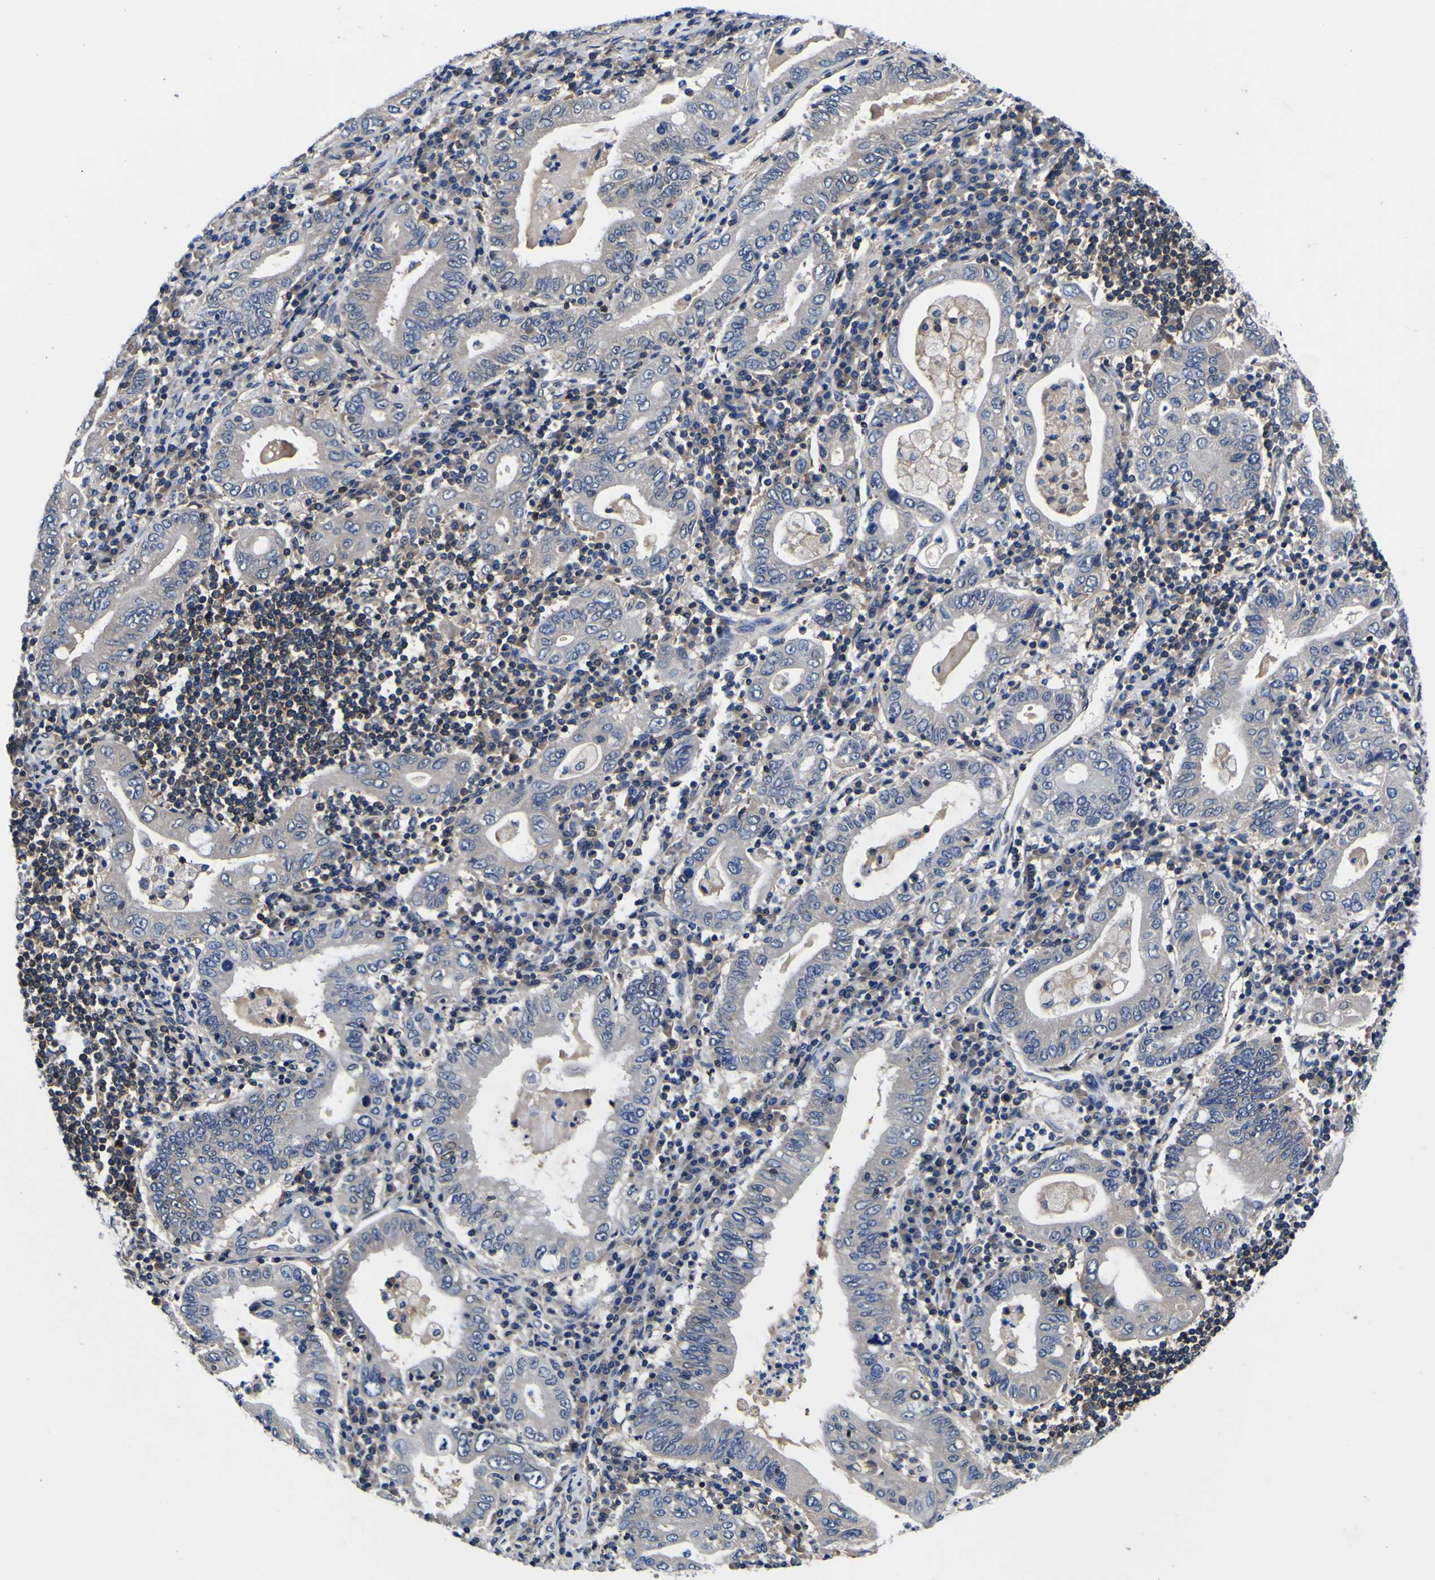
{"staining": {"intensity": "negative", "quantity": "none", "location": "none"}, "tissue": "stomach cancer", "cell_type": "Tumor cells", "image_type": "cancer", "snomed": [{"axis": "morphology", "description": "Normal tissue, NOS"}, {"axis": "morphology", "description": "Adenocarcinoma, NOS"}, {"axis": "topography", "description": "Esophagus"}, {"axis": "topography", "description": "Stomach, upper"}, {"axis": "topography", "description": "Peripheral nerve tissue"}], "caption": "Immunohistochemical staining of human stomach cancer (adenocarcinoma) reveals no significant positivity in tumor cells.", "gene": "FAM110B", "patient": {"sex": "male", "age": 62}}